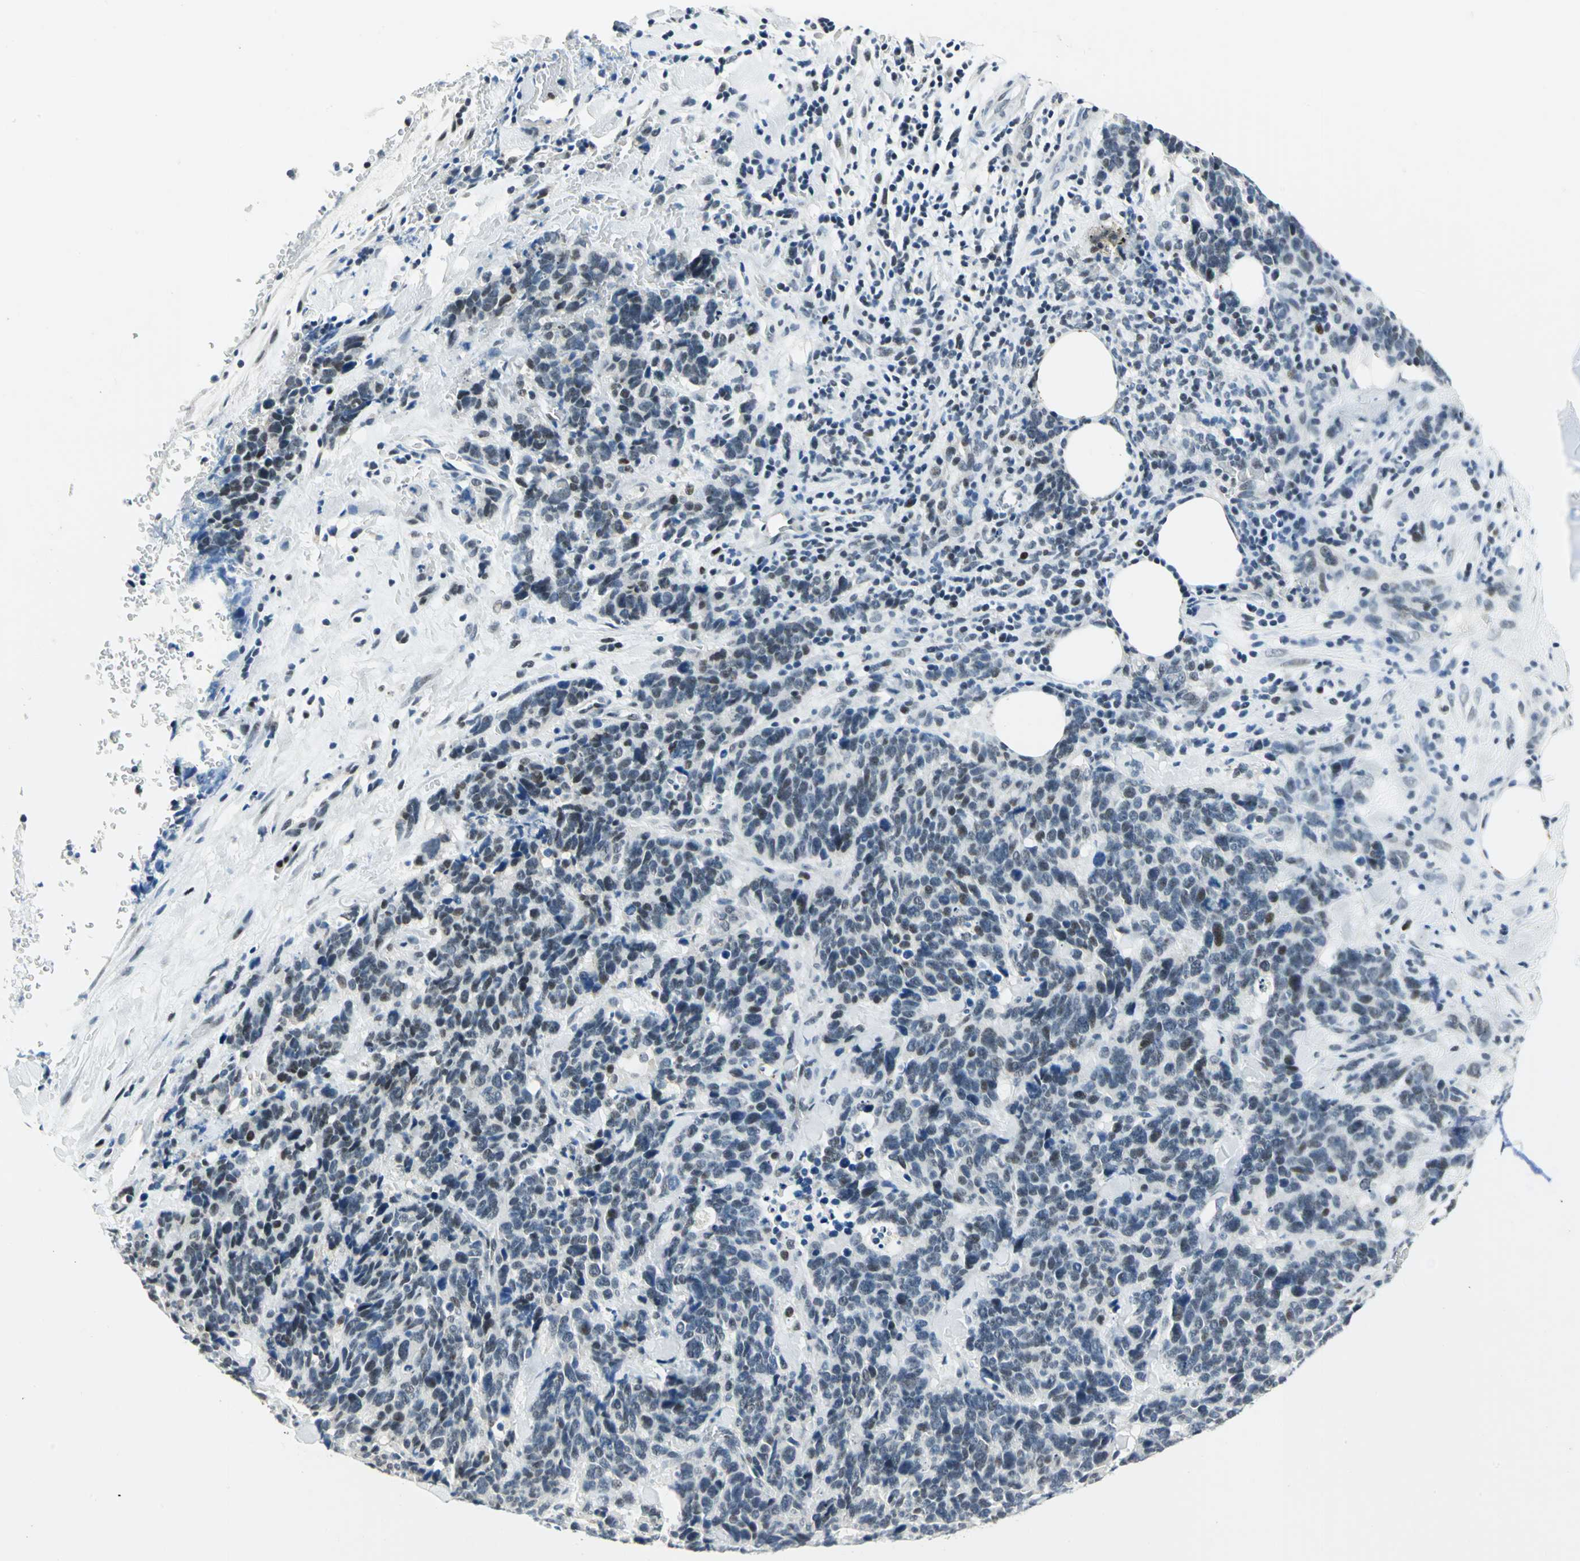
{"staining": {"intensity": "negative", "quantity": "none", "location": "none"}, "tissue": "lung cancer", "cell_type": "Tumor cells", "image_type": "cancer", "snomed": [{"axis": "morphology", "description": "Neoplasm, malignant, NOS"}, {"axis": "topography", "description": "Lung"}], "caption": "There is no significant positivity in tumor cells of lung cancer (neoplasm (malignant)).", "gene": "RAD17", "patient": {"sex": "female", "age": 58}}